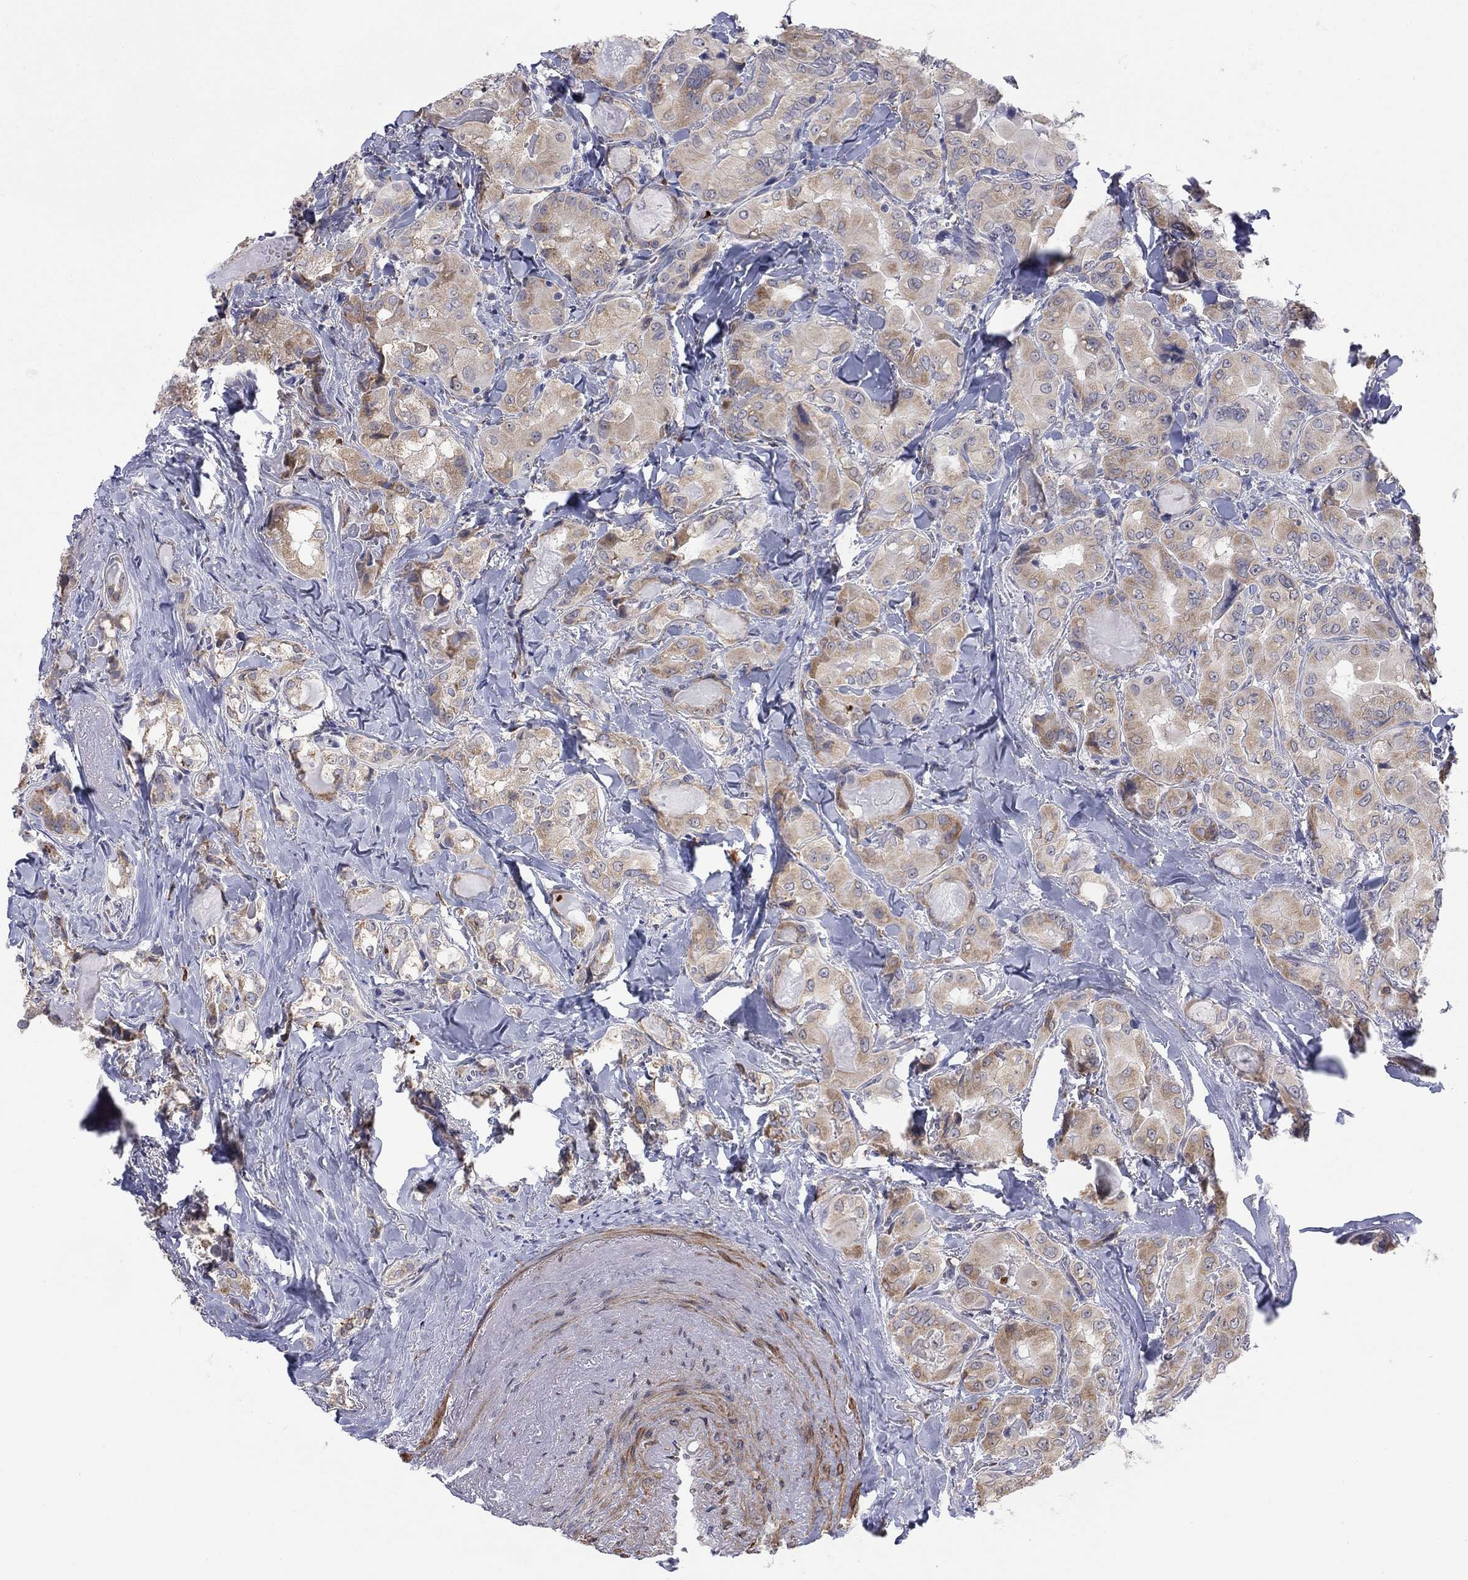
{"staining": {"intensity": "moderate", "quantity": ">75%", "location": "cytoplasmic/membranous"}, "tissue": "thyroid cancer", "cell_type": "Tumor cells", "image_type": "cancer", "snomed": [{"axis": "morphology", "description": "Normal tissue, NOS"}, {"axis": "morphology", "description": "Papillary adenocarcinoma, NOS"}, {"axis": "topography", "description": "Thyroid gland"}], "caption": "Brown immunohistochemical staining in thyroid cancer (papillary adenocarcinoma) exhibits moderate cytoplasmic/membranous staining in approximately >75% of tumor cells.", "gene": "MTRFR", "patient": {"sex": "female", "age": 66}}